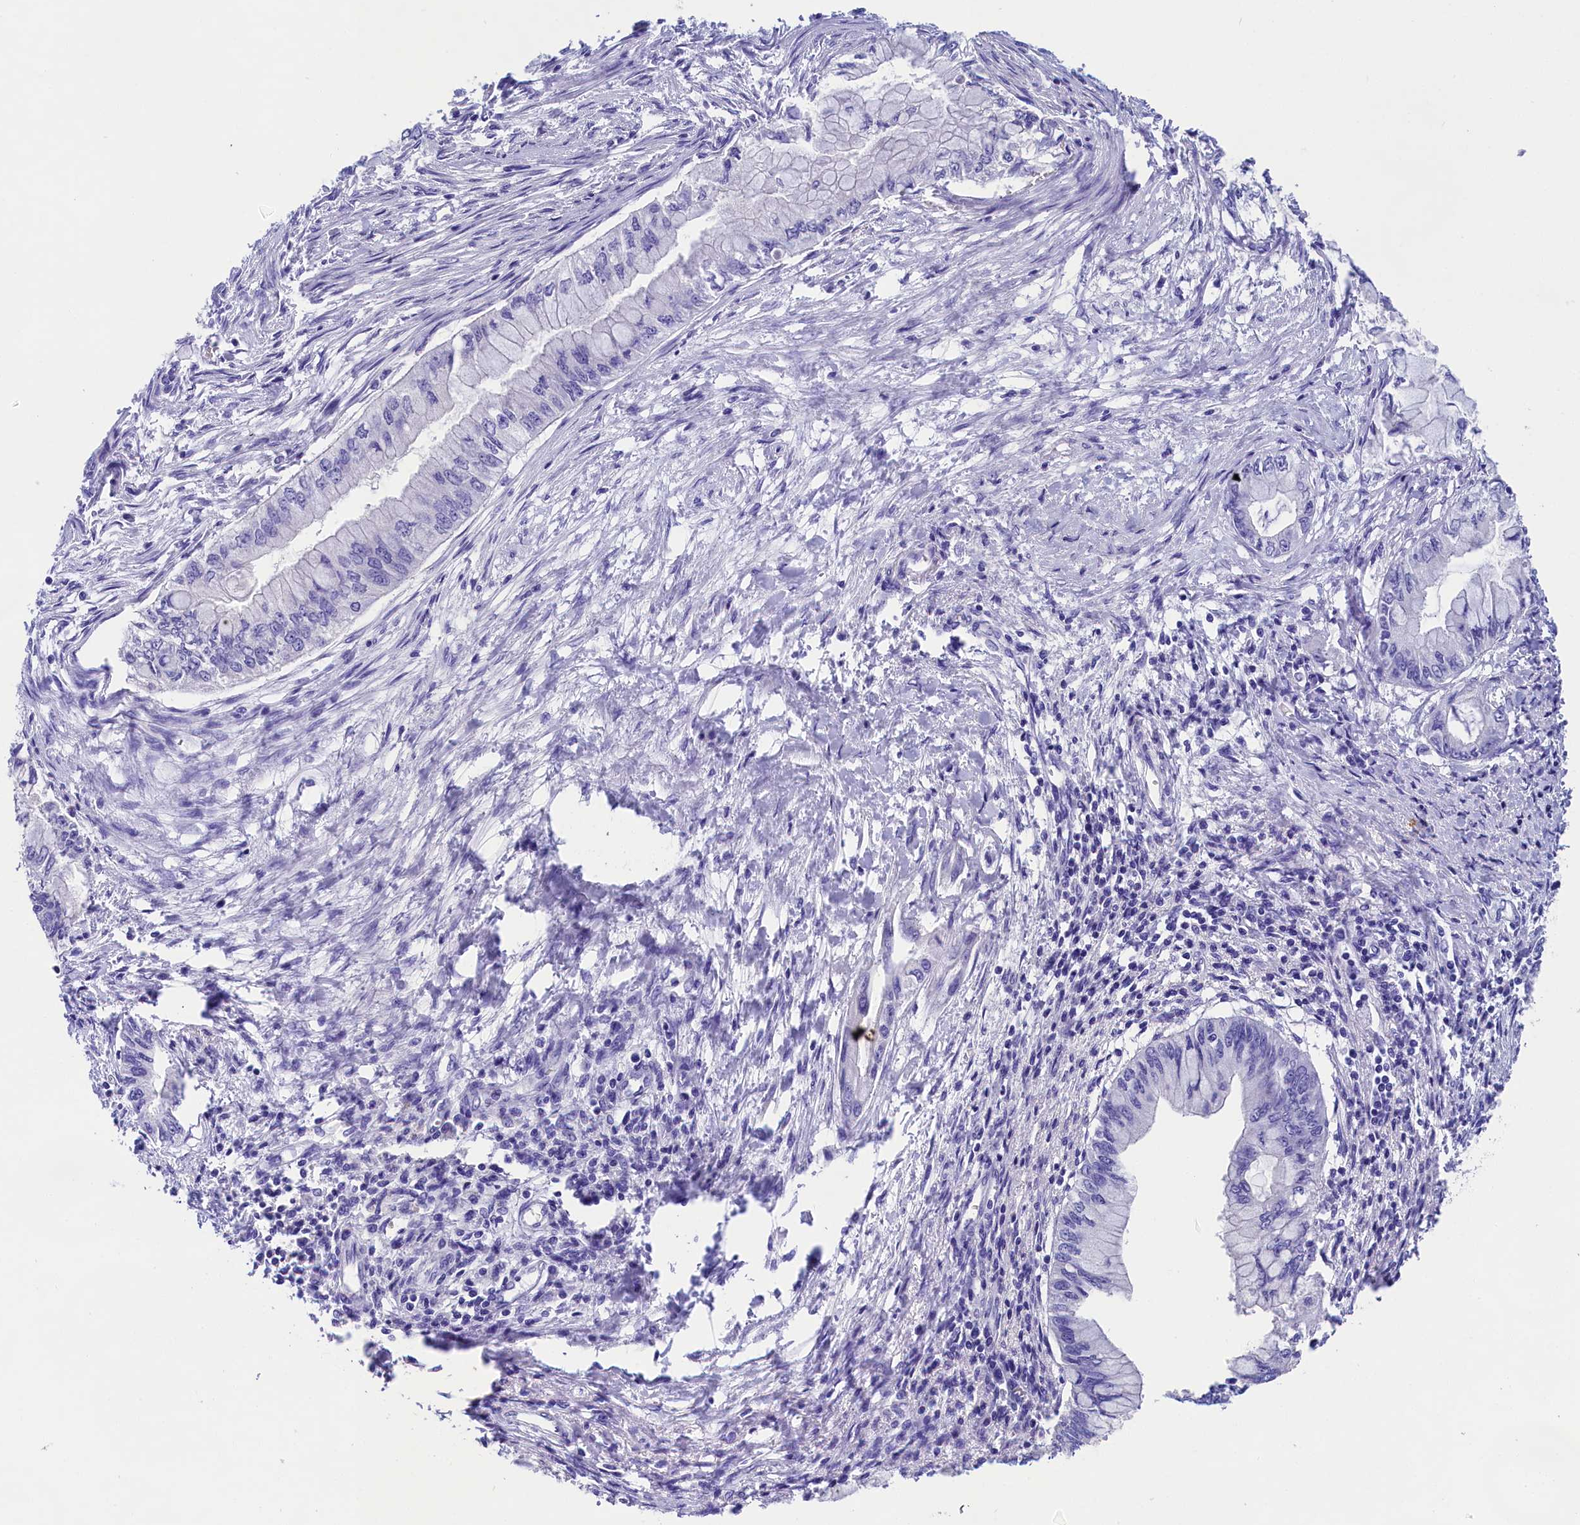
{"staining": {"intensity": "negative", "quantity": "none", "location": "none"}, "tissue": "pancreatic cancer", "cell_type": "Tumor cells", "image_type": "cancer", "snomed": [{"axis": "morphology", "description": "Adenocarcinoma, NOS"}, {"axis": "topography", "description": "Pancreas"}], "caption": "Tumor cells are negative for protein expression in human pancreatic cancer (adenocarcinoma).", "gene": "SULT2A1", "patient": {"sex": "male", "age": 48}}